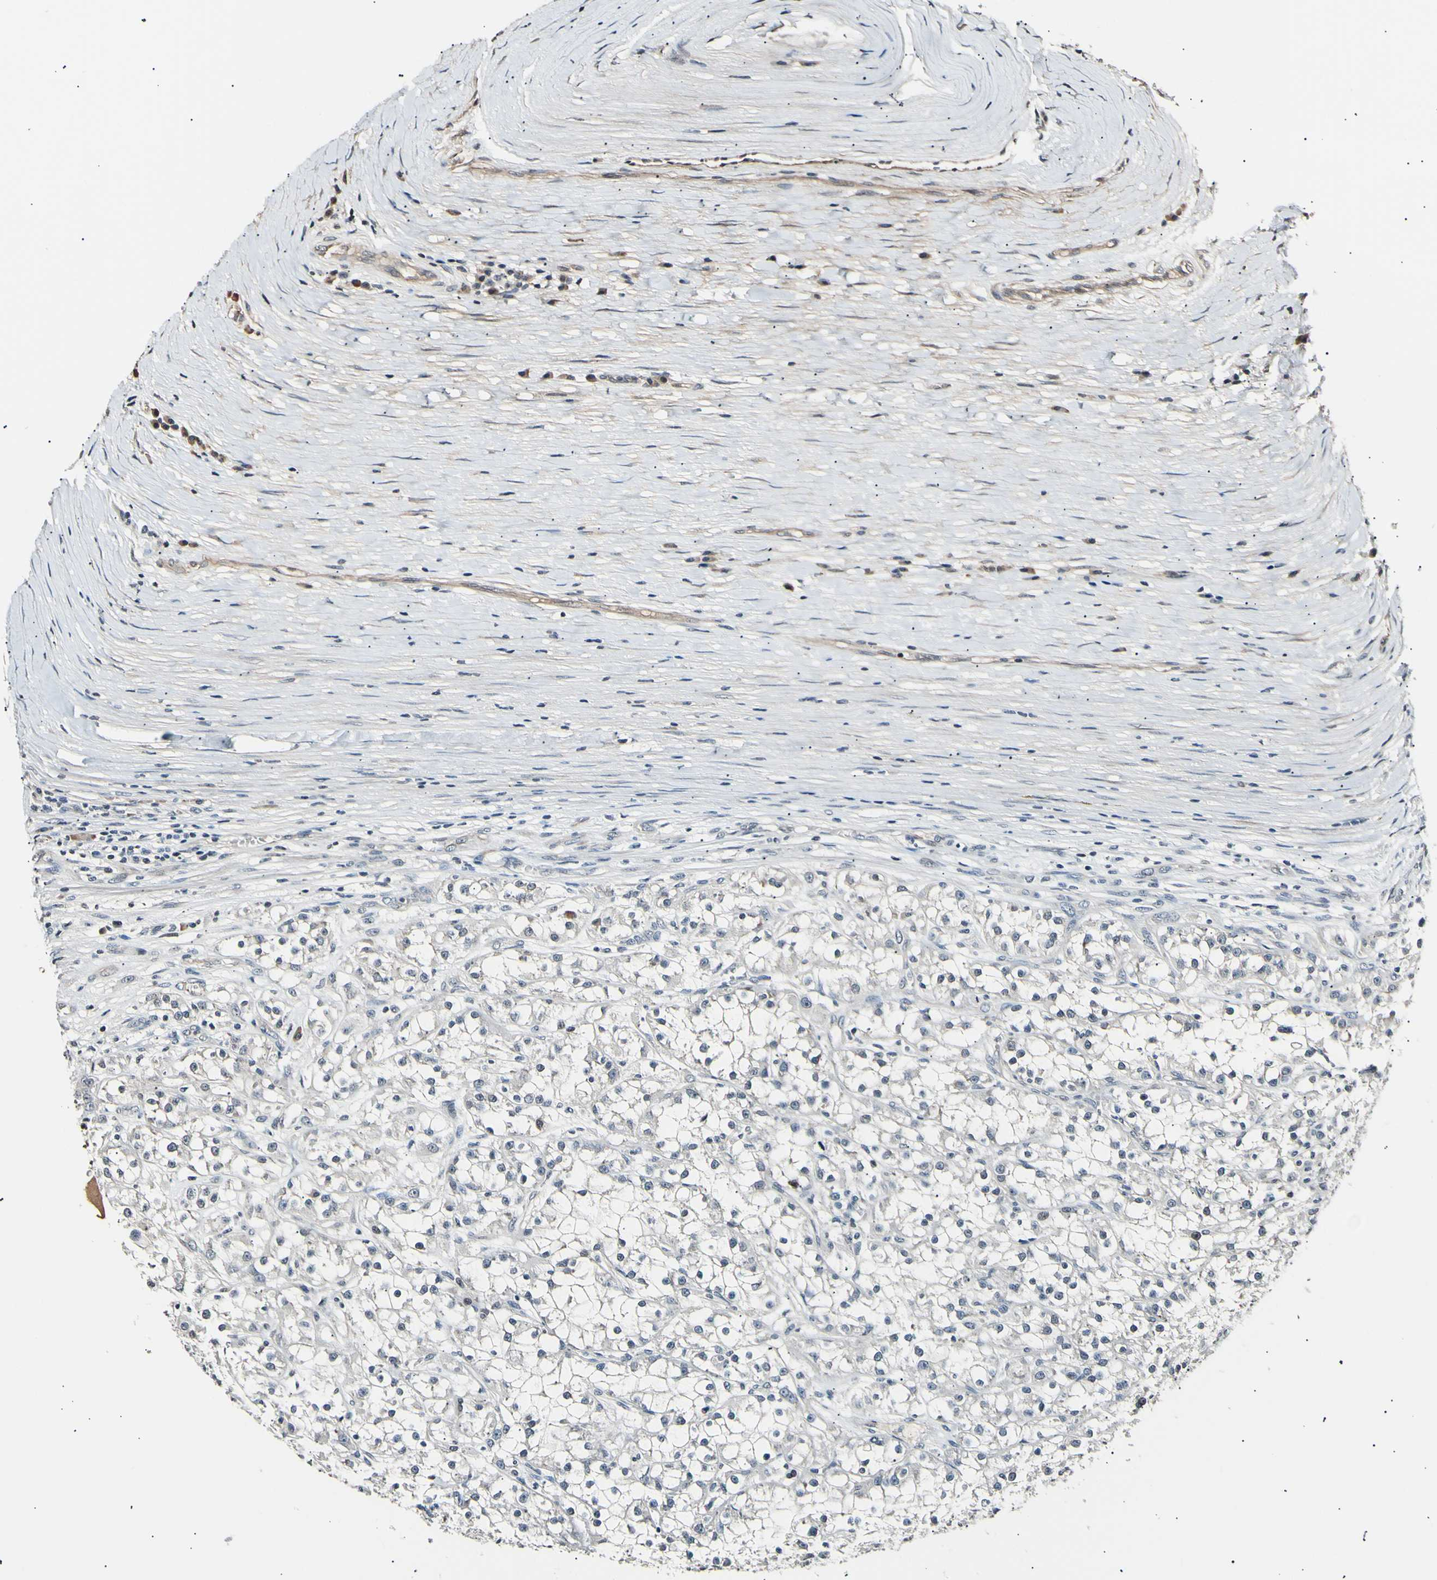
{"staining": {"intensity": "negative", "quantity": "none", "location": "none"}, "tissue": "renal cancer", "cell_type": "Tumor cells", "image_type": "cancer", "snomed": [{"axis": "morphology", "description": "Adenocarcinoma, NOS"}, {"axis": "topography", "description": "Kidney"}], "caption": "Micrograph shows no significant protein positivity in tumor cells of renal adenocarcinoma.", "gene": "AK1", "patient": {"sex": "female", "age": 52}}